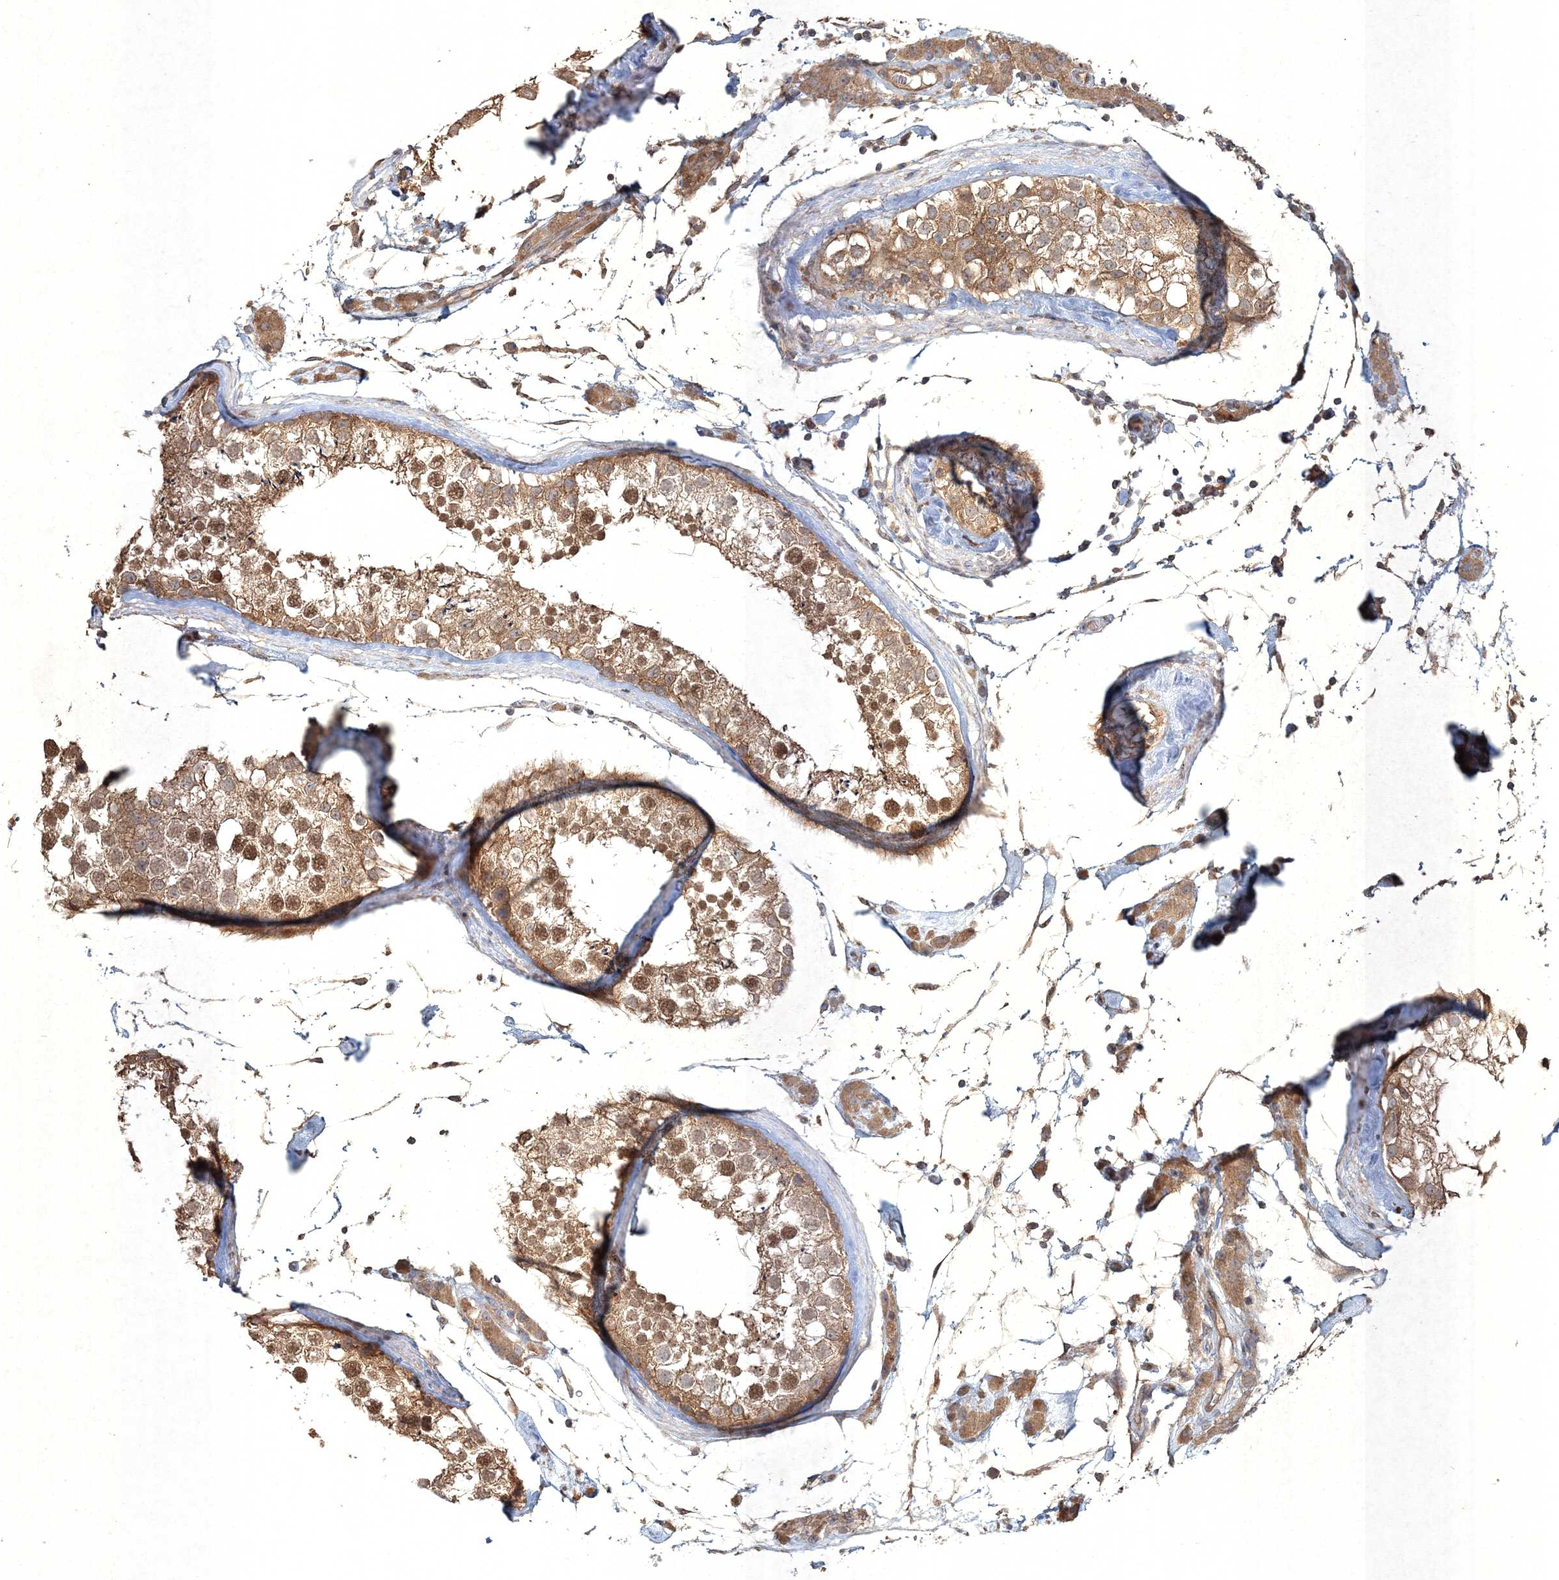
{"staining": {"intensity": "moderate", "quantity": ">75%", "location": "cytoplasmic/membranous,nuclear"}, "tissue": "testis", "cell_type": "Cells in seminiferous ducts", "image_type": "normal", "snomed": [{"axis": "morphology", "description": "Normal tissue, NOS"}, {"axis": "topography", "description": "Testis"}], "caption": "Moderate cytoplasmic/membranous,nuclear protein expression is identified in about >75% of cells in seminiferous ducts in testis.", "gene": "SPRY1", "patient": {"sex": "male", "age": 46}}